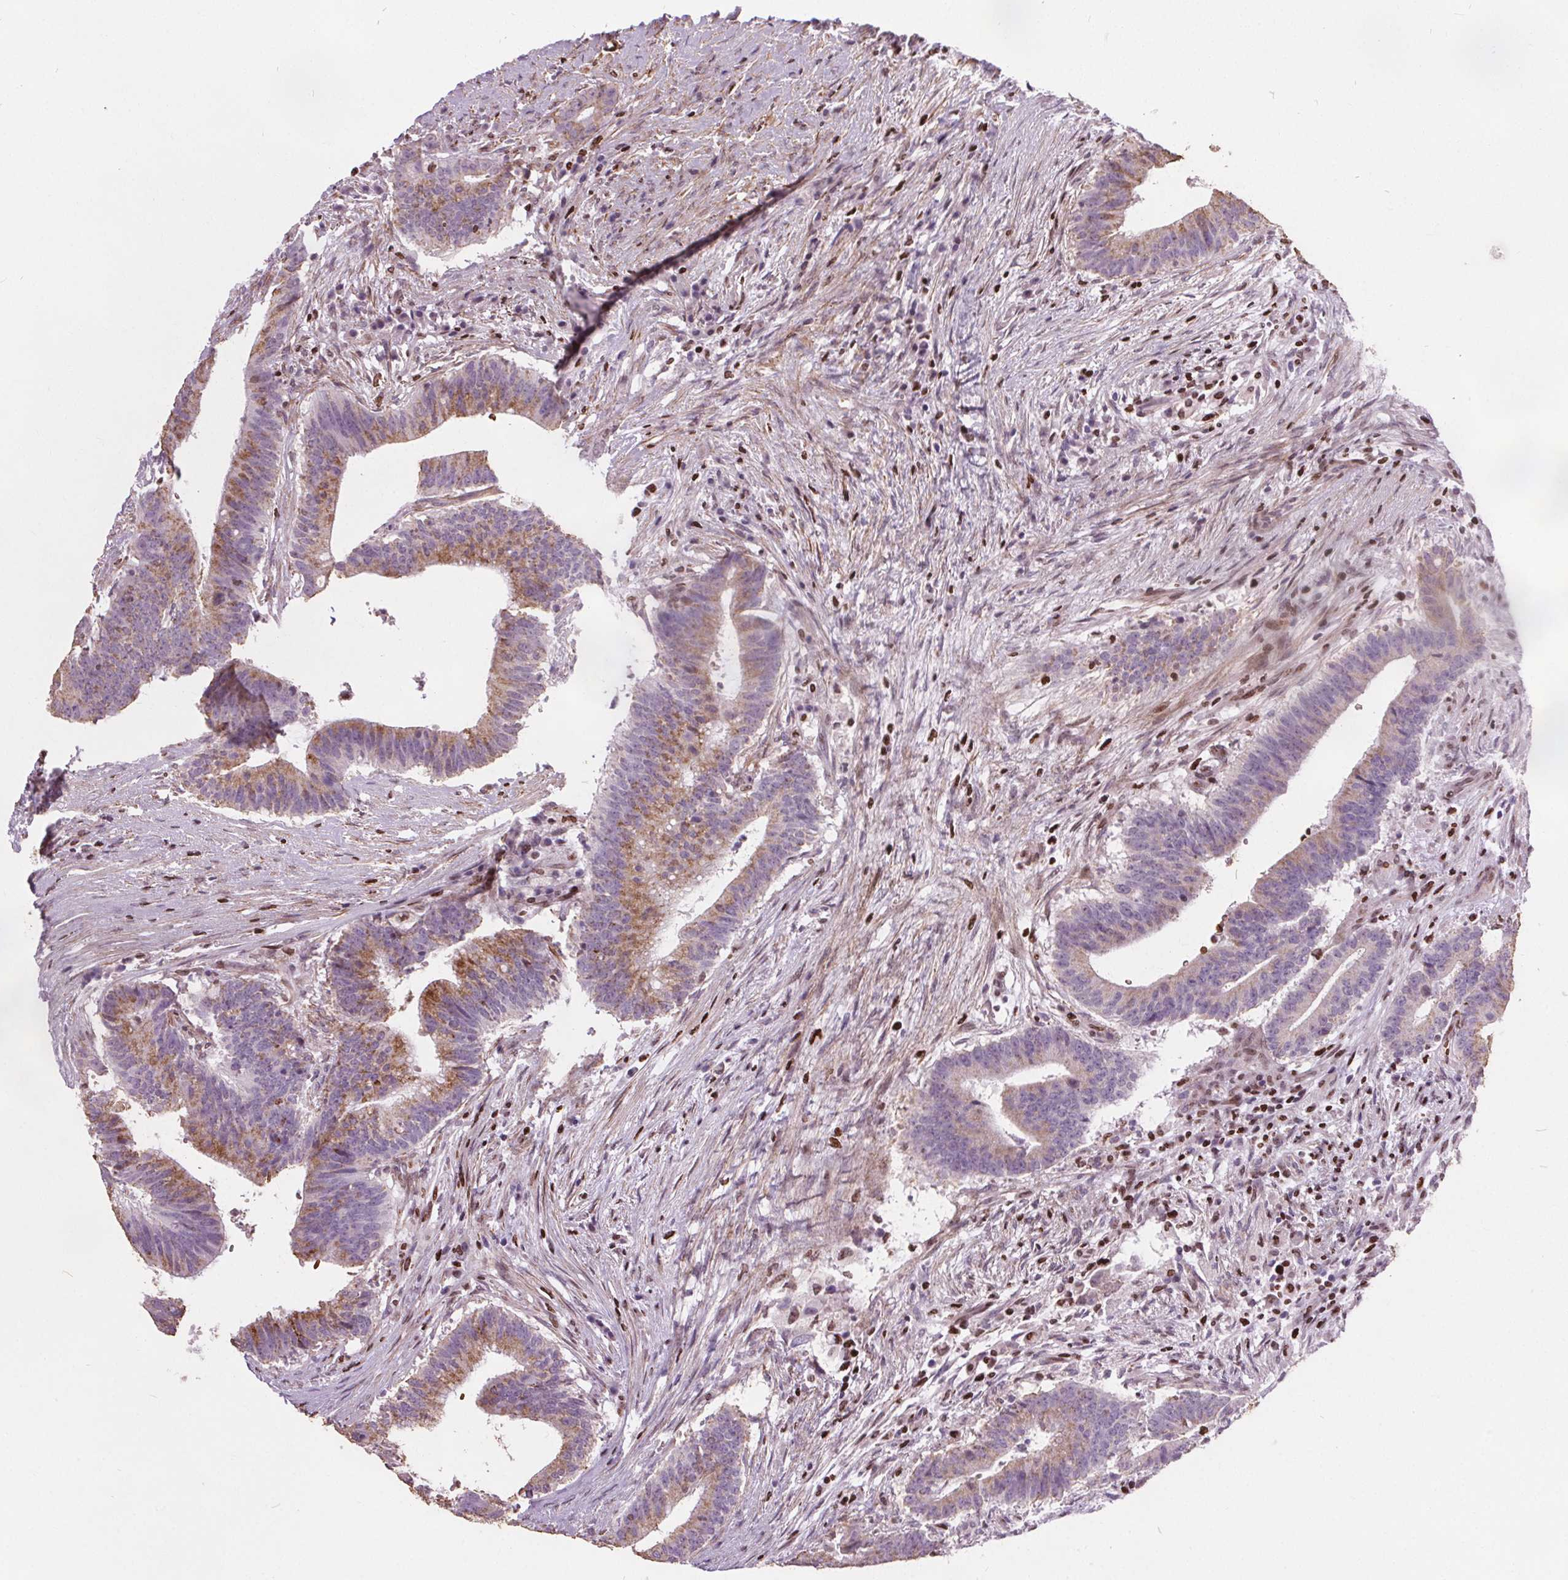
{"staining": {"intensity": "moderate", "quantity": ">75%", "location": "cytoplasmic/membranous"}, "tissue": "colorectal cancer", "cell_type": "Tumor cells", "image_type": "cancer", "snomed": [{"axis": "morphology", "description": "Adenocarcinoma, NOS"}, {"axis": "topography", "description": "Colon"}], "caption": "A histopathology image of colorectal adenocarcinoma stained for a protein shows moderate cytoplasmic/membranous brown staining in tumor cells.", "gene": "ISLR2", "patient": {"sex": "female", "age": 43}}